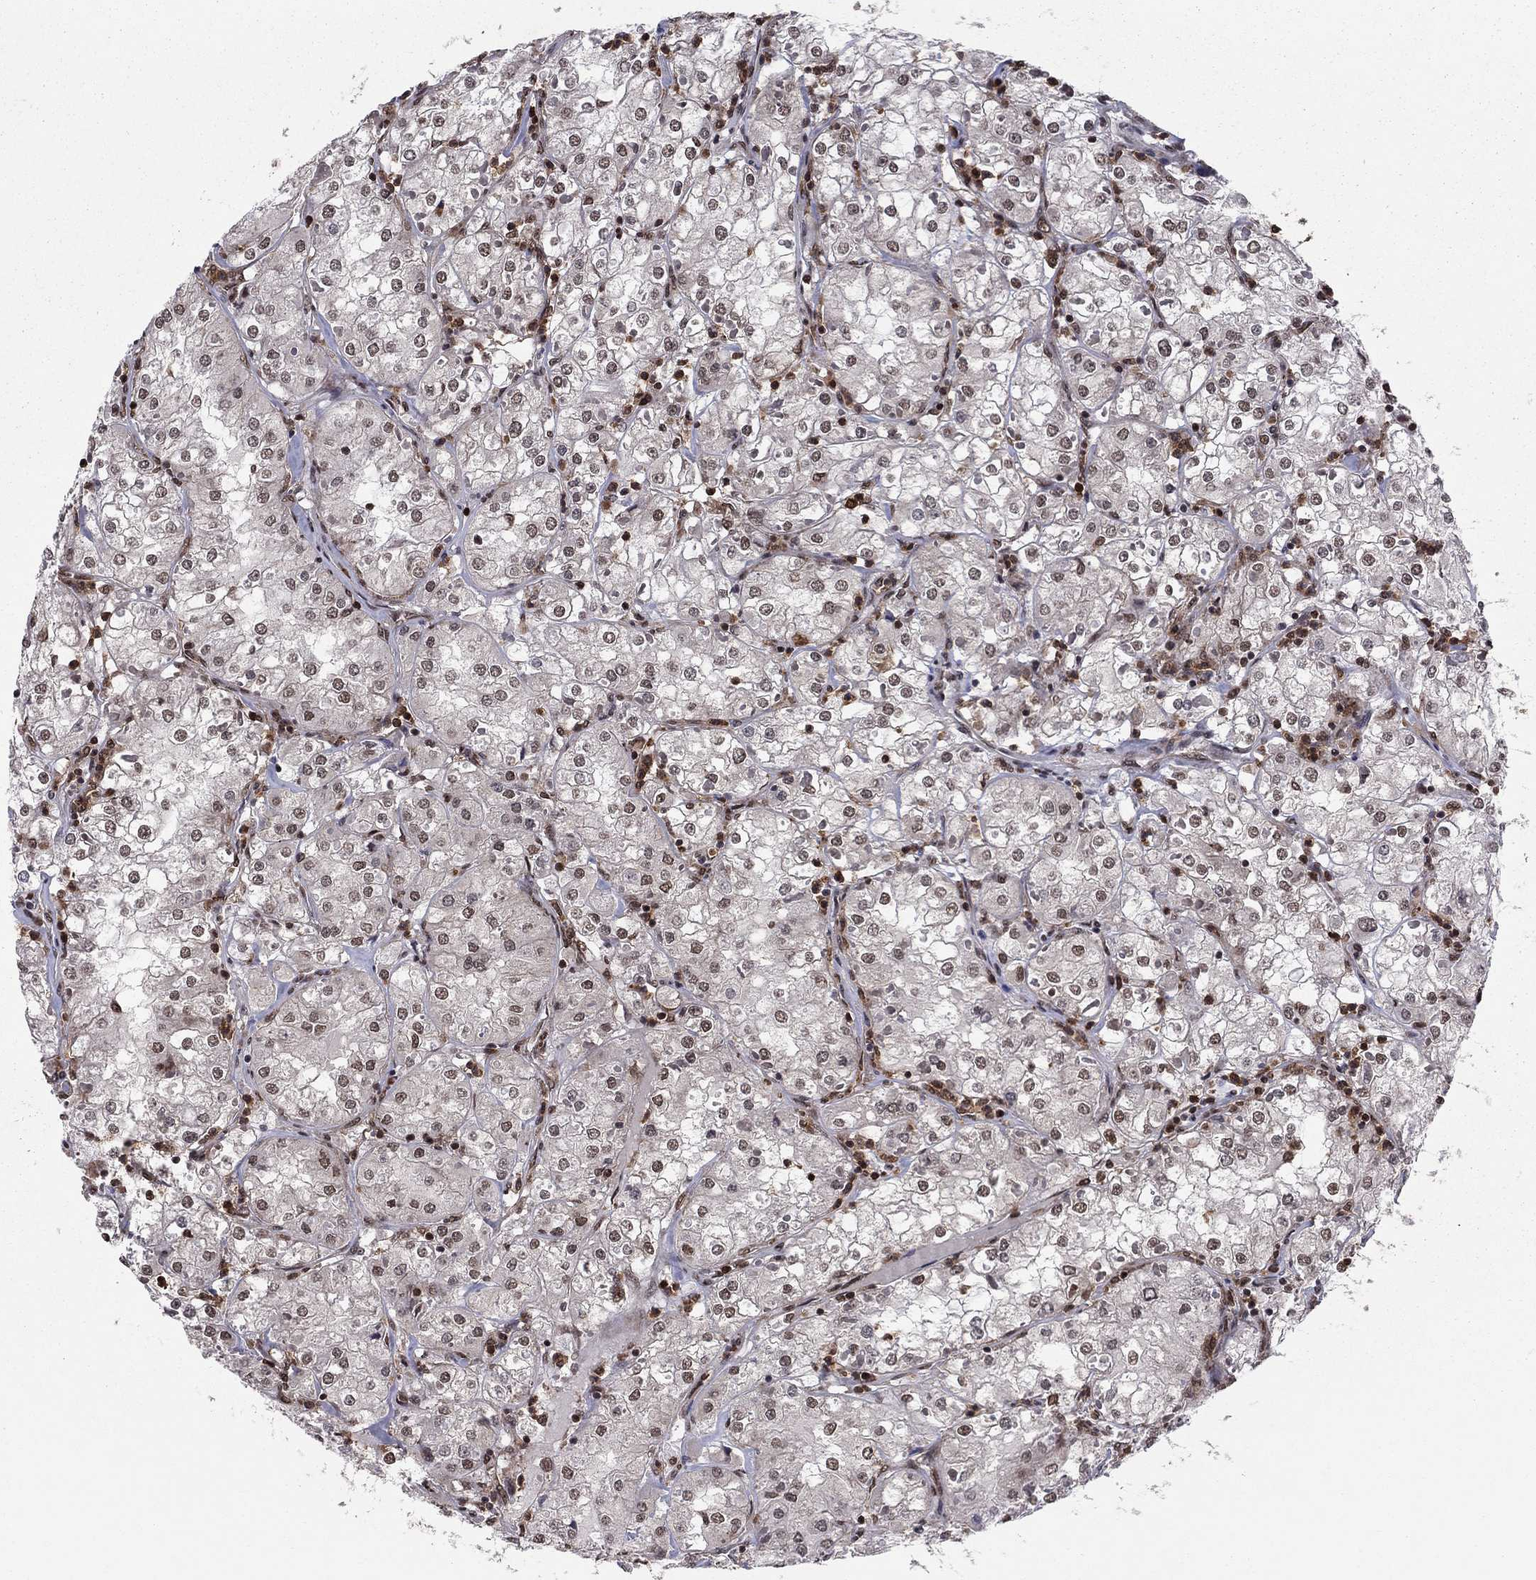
{"staining": {"intensity": "moderate", "quantity": "25%-75%", "location": "cytoplasmic/membranous,nuclear"}, "tissue": "renal cancer", "cell_type": "Tumor cells", "image_type": "cancer", "snomed": [{"axis": "morphology", "description": "Adenocarcinoma, NOS"}, {"axis": "topography", "description": "Kidney"}], "caption": "The immunohistochemical stain shows moderate cytoplasmic/membranous and nuclear expression in tumor cells of renal adenocarcinoma tissue.", "gene": "SSX2IP", "patient": {"sex": "male", "age": 77}}